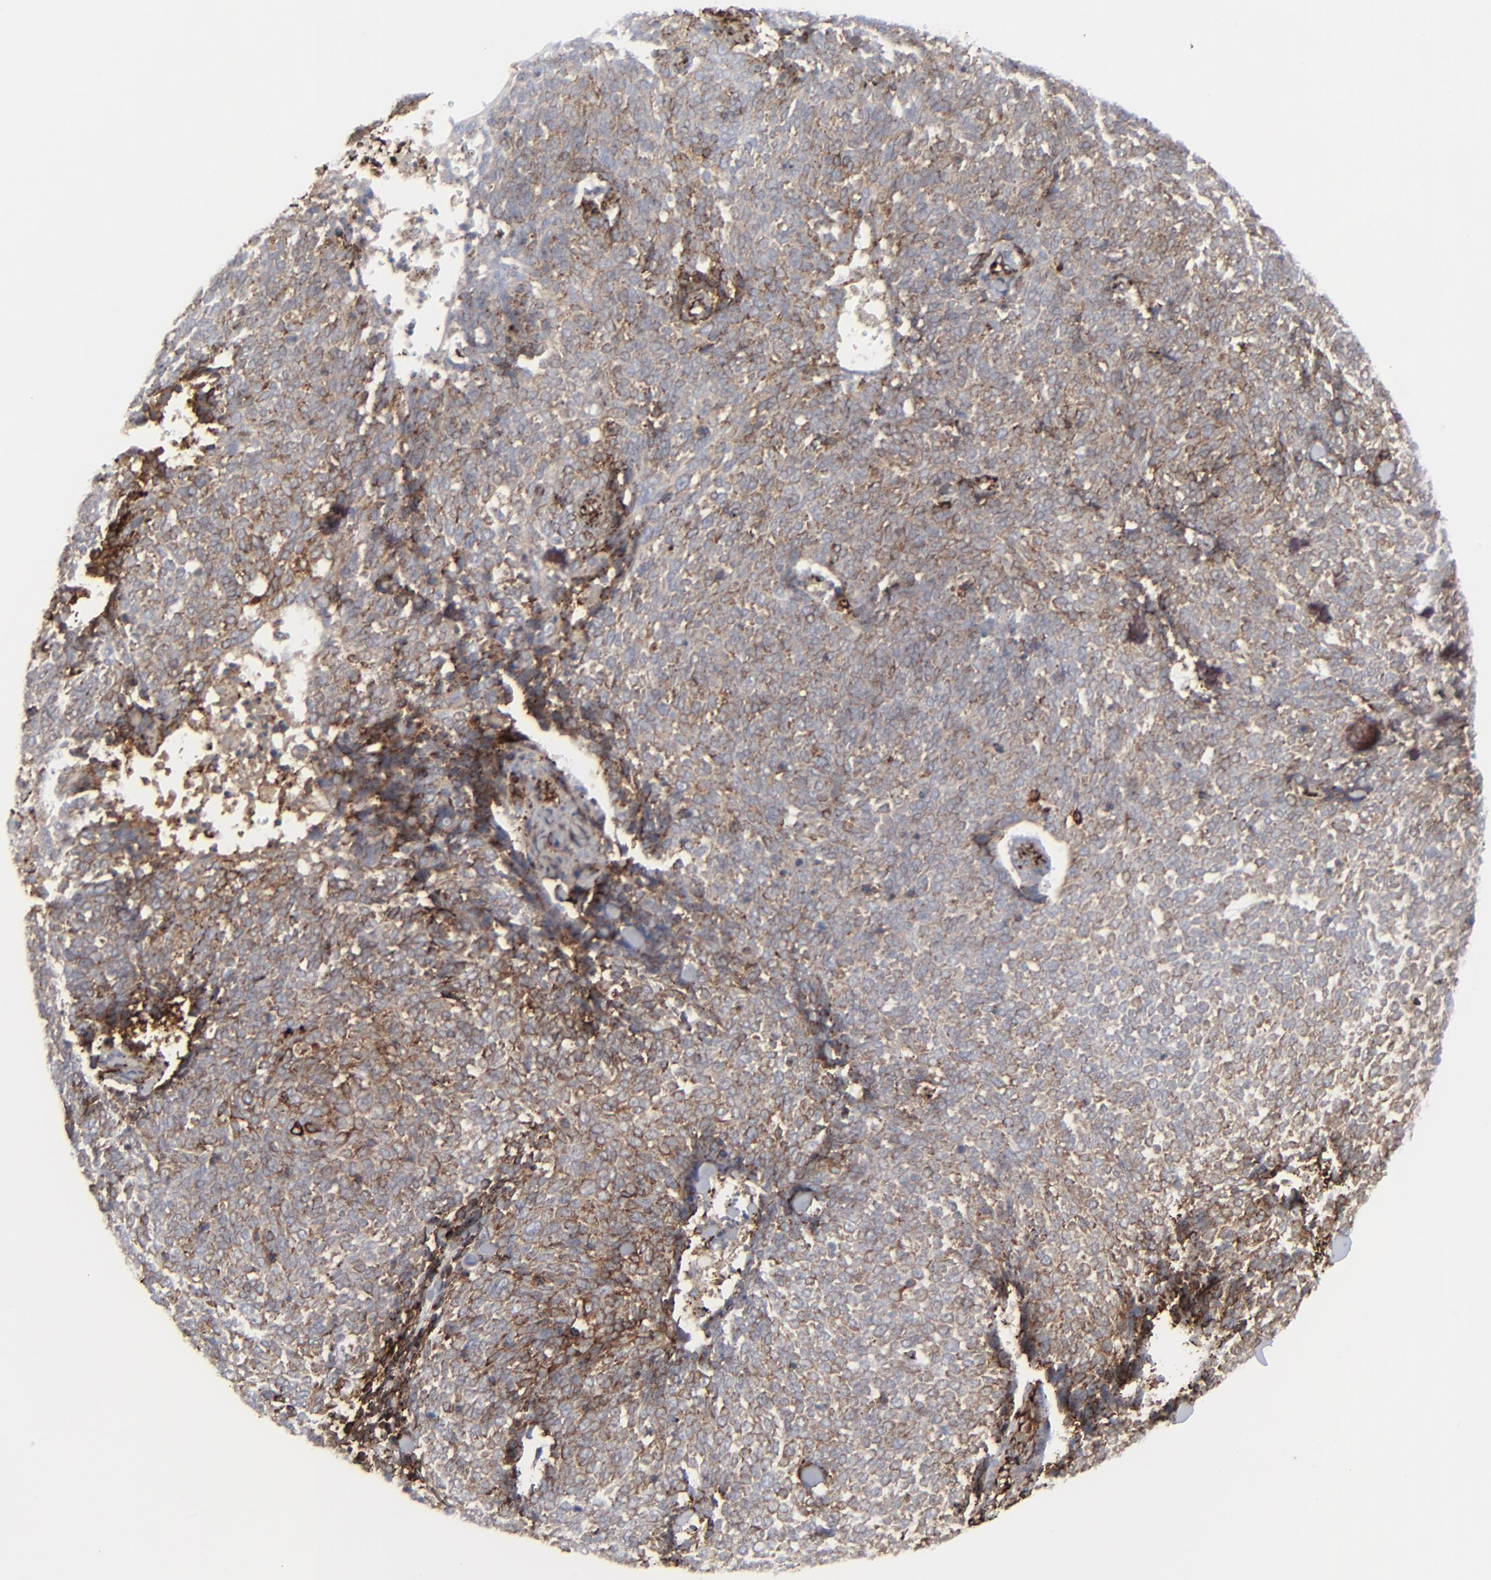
{"staining": {"intensity": "moderate", "quantity": ">75%", "location": "nuclear"}, "tissue": "skin cancer", "cell_type": "Tumor cells", "image_type": "cancer", "snomed": [{"axis": "morphology", "description": "Basal cell carcinoma"}, {"axis": "topography", "description": "Skin"}], "caption": "DAB (3,3'-diaminobenzidine) immunohistochemical staining of human basal cell carcinoma (skin) displays moderate nuclear protein staining in about >75% of tumor cells.", "gene": "SPARC", "patient": {"sex": "female", "age": 89}}